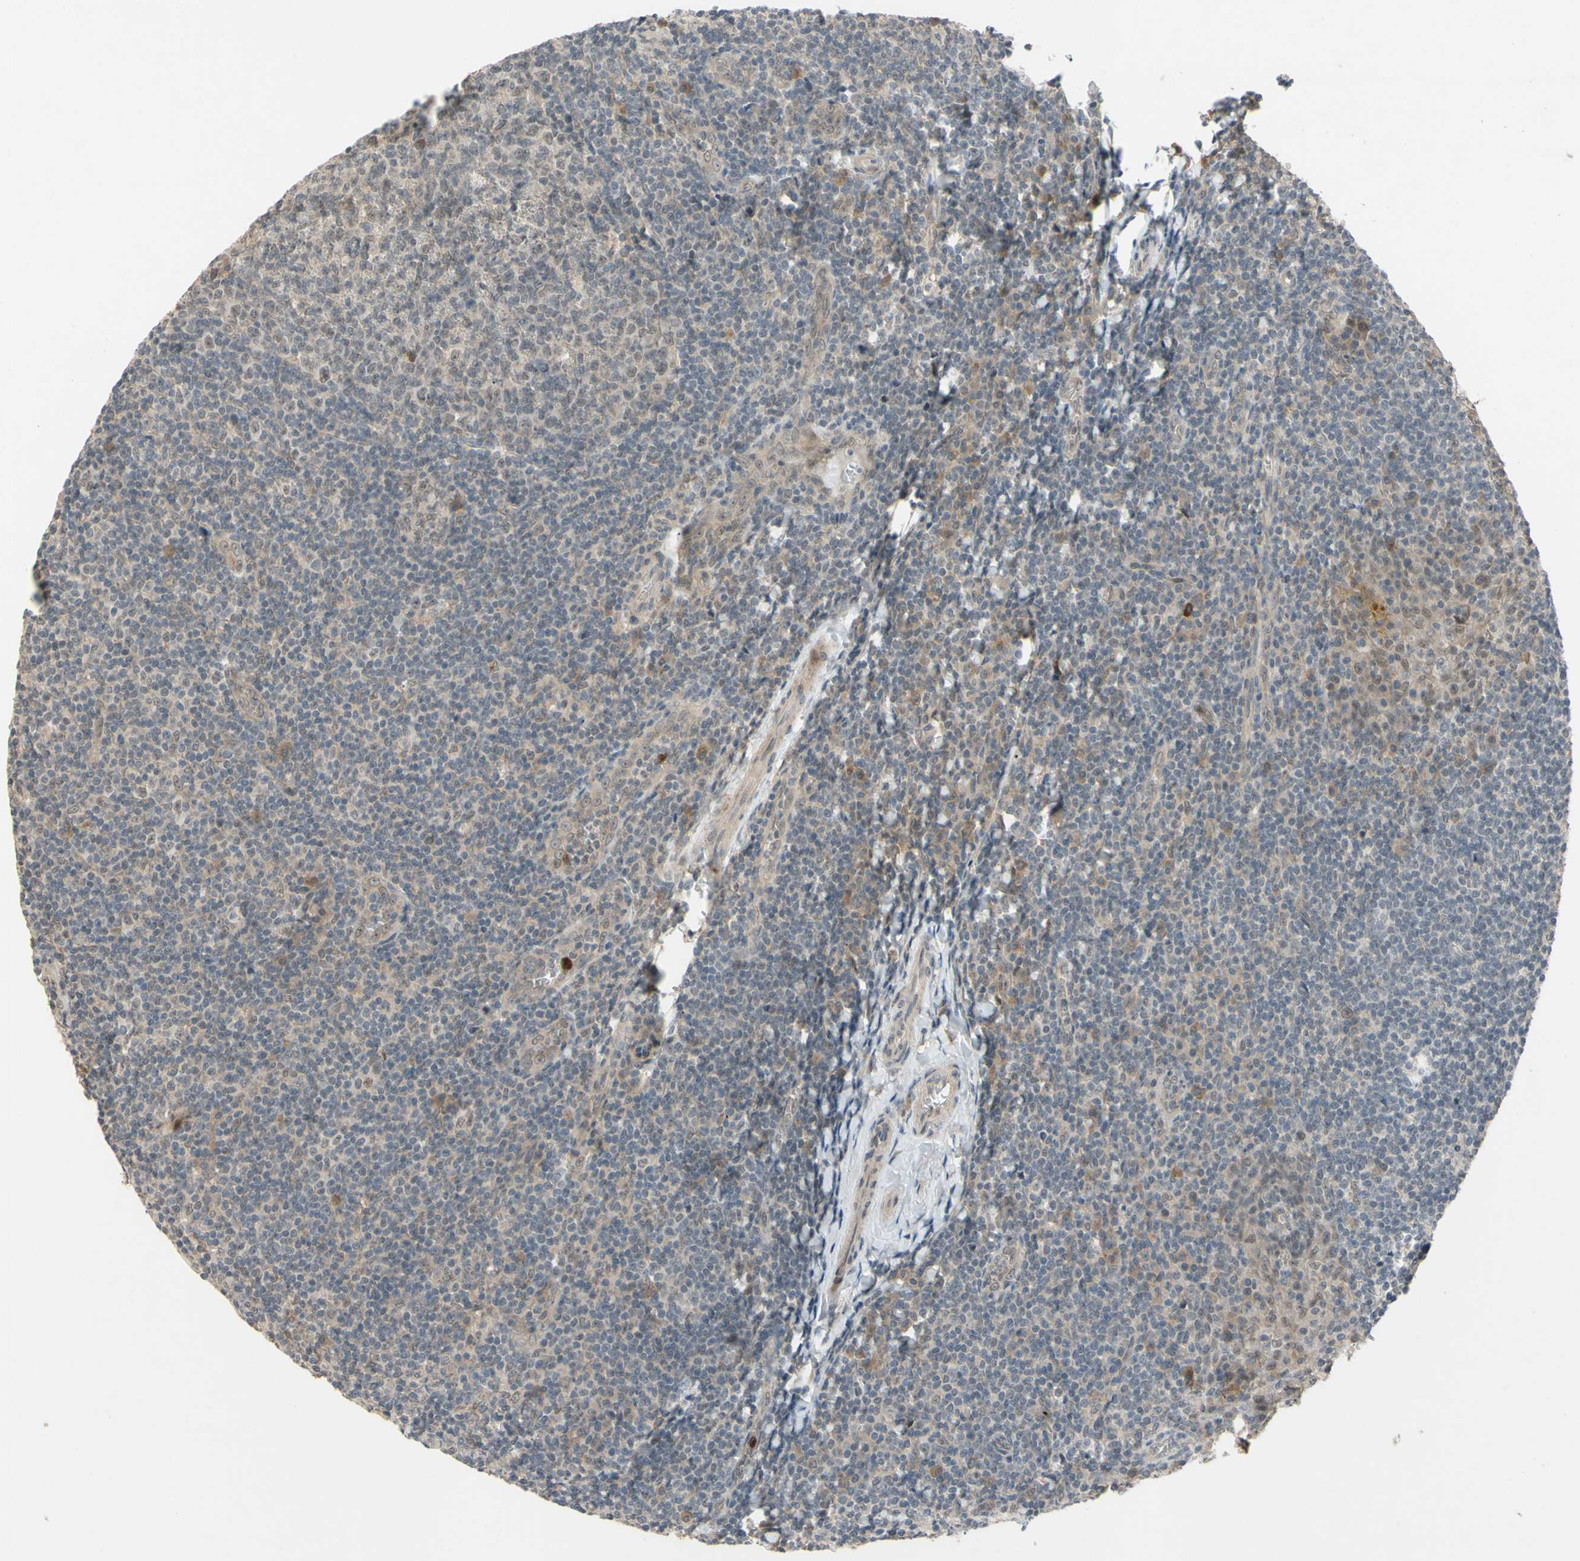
{"staining": {"intensity": "weak", "quantity": "<25%", "location": "cytoplasmic/membranous"}, "tissue": "tonsil", "cell_type": "Germinal center cells", "image_type": "normal", "snomed": [{"axis": "morphology", "description": "Normal tissue, NOS"}, {"axis": "topography", "description": "Tonsil"}], "caption": "This photomicrograph is of normal tonsil stained with immunohistochemistry (IHC) to label a protein in brown with the nuclei are counter-stained blue. There is no expression in germinal center cells. (DAB IHC, high magnification).", "gene": "ALK", "patient": {"sex": "male", "age": 31}}